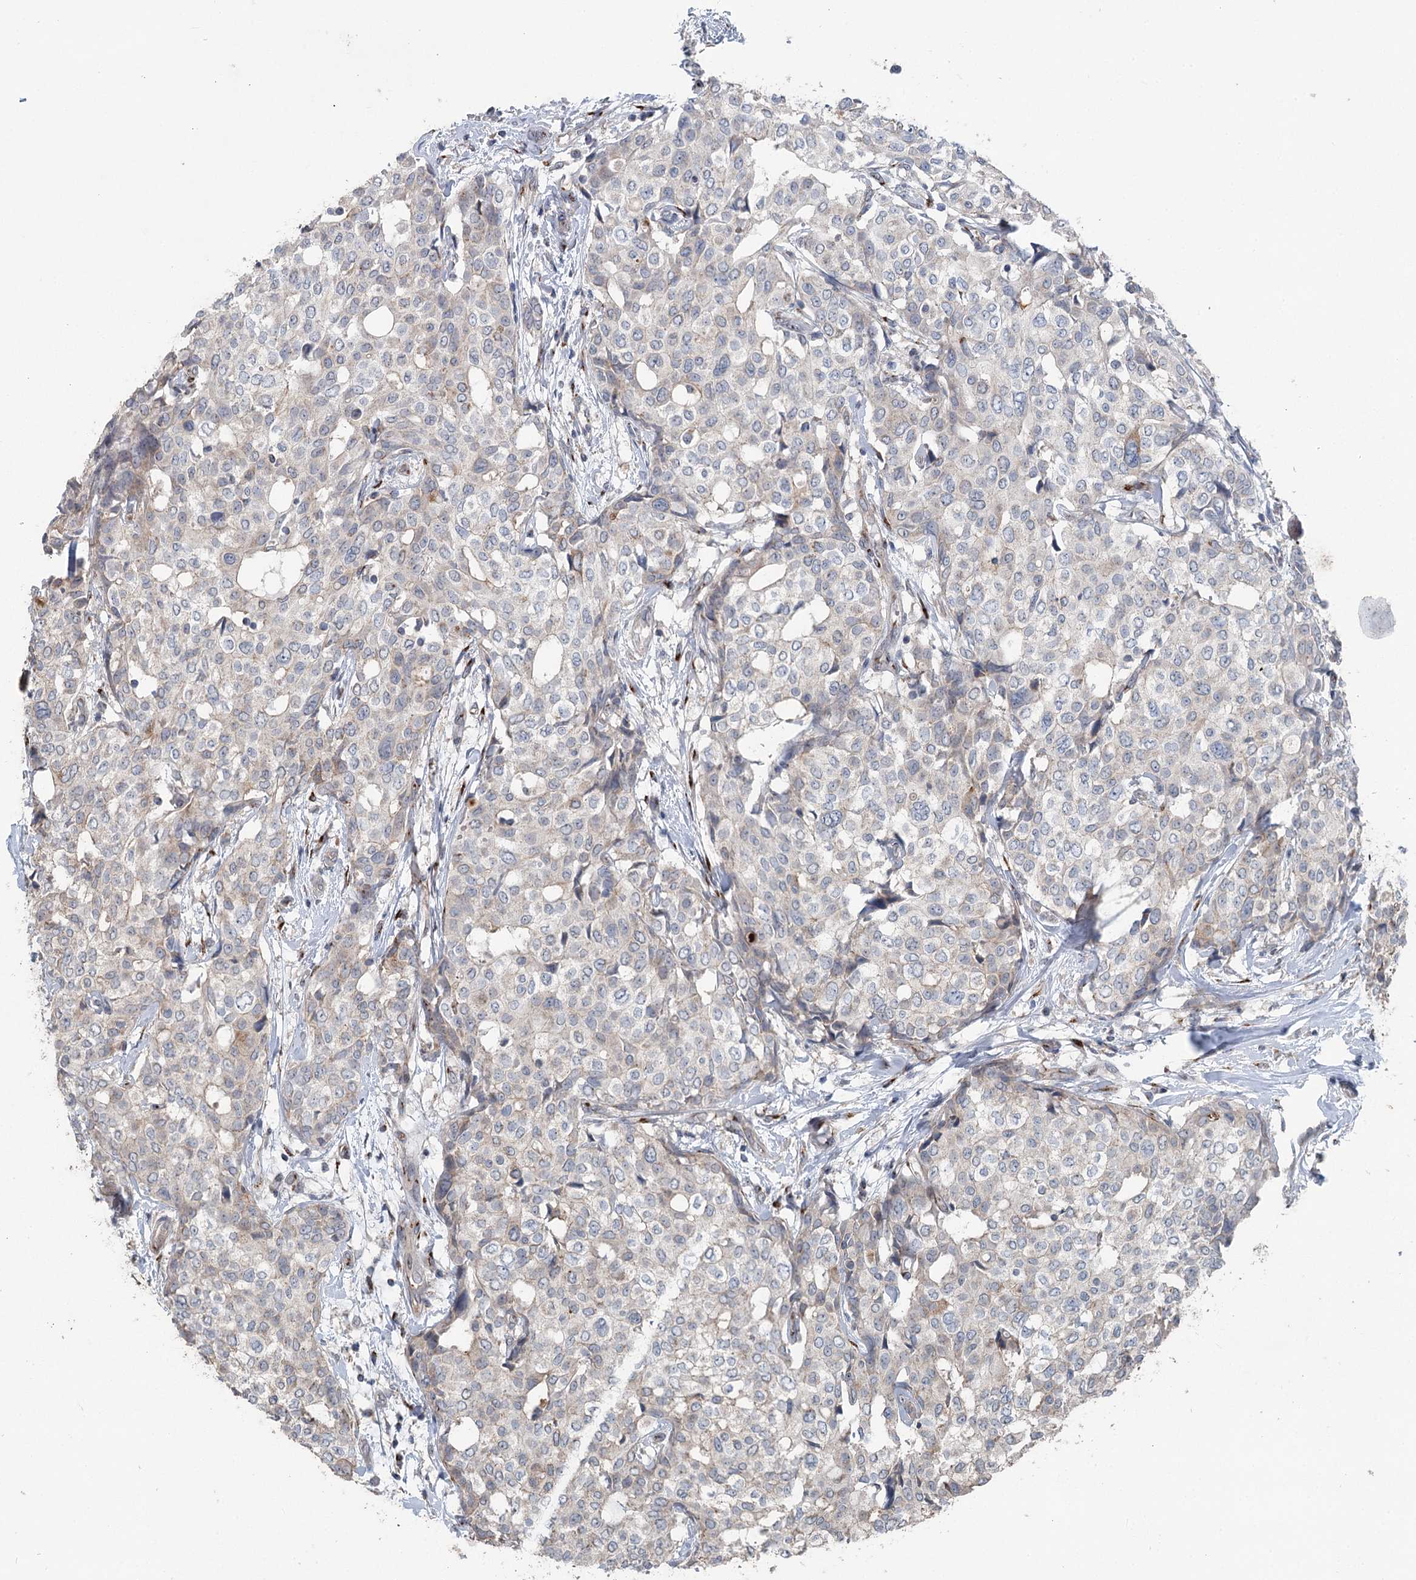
{"staining": {"intensity": "negative", "quantity": "none", "location": "none"}, "tissue": "breast cancer", "cell_type": "Tumor cells", "image_type": "cancer", "snomed": [{"axis": "morphology", "description": "Lobular carcinoma"}, {"axis": "topography", "description": "Breast"}], "caption": "Breast lobular carcinoma stained for a protein using immunohistochemistry (IHC) demonstrates no expression tumor cells.", "gene": "ITIH5", "patient": {"sex": "female", "age": 51}}